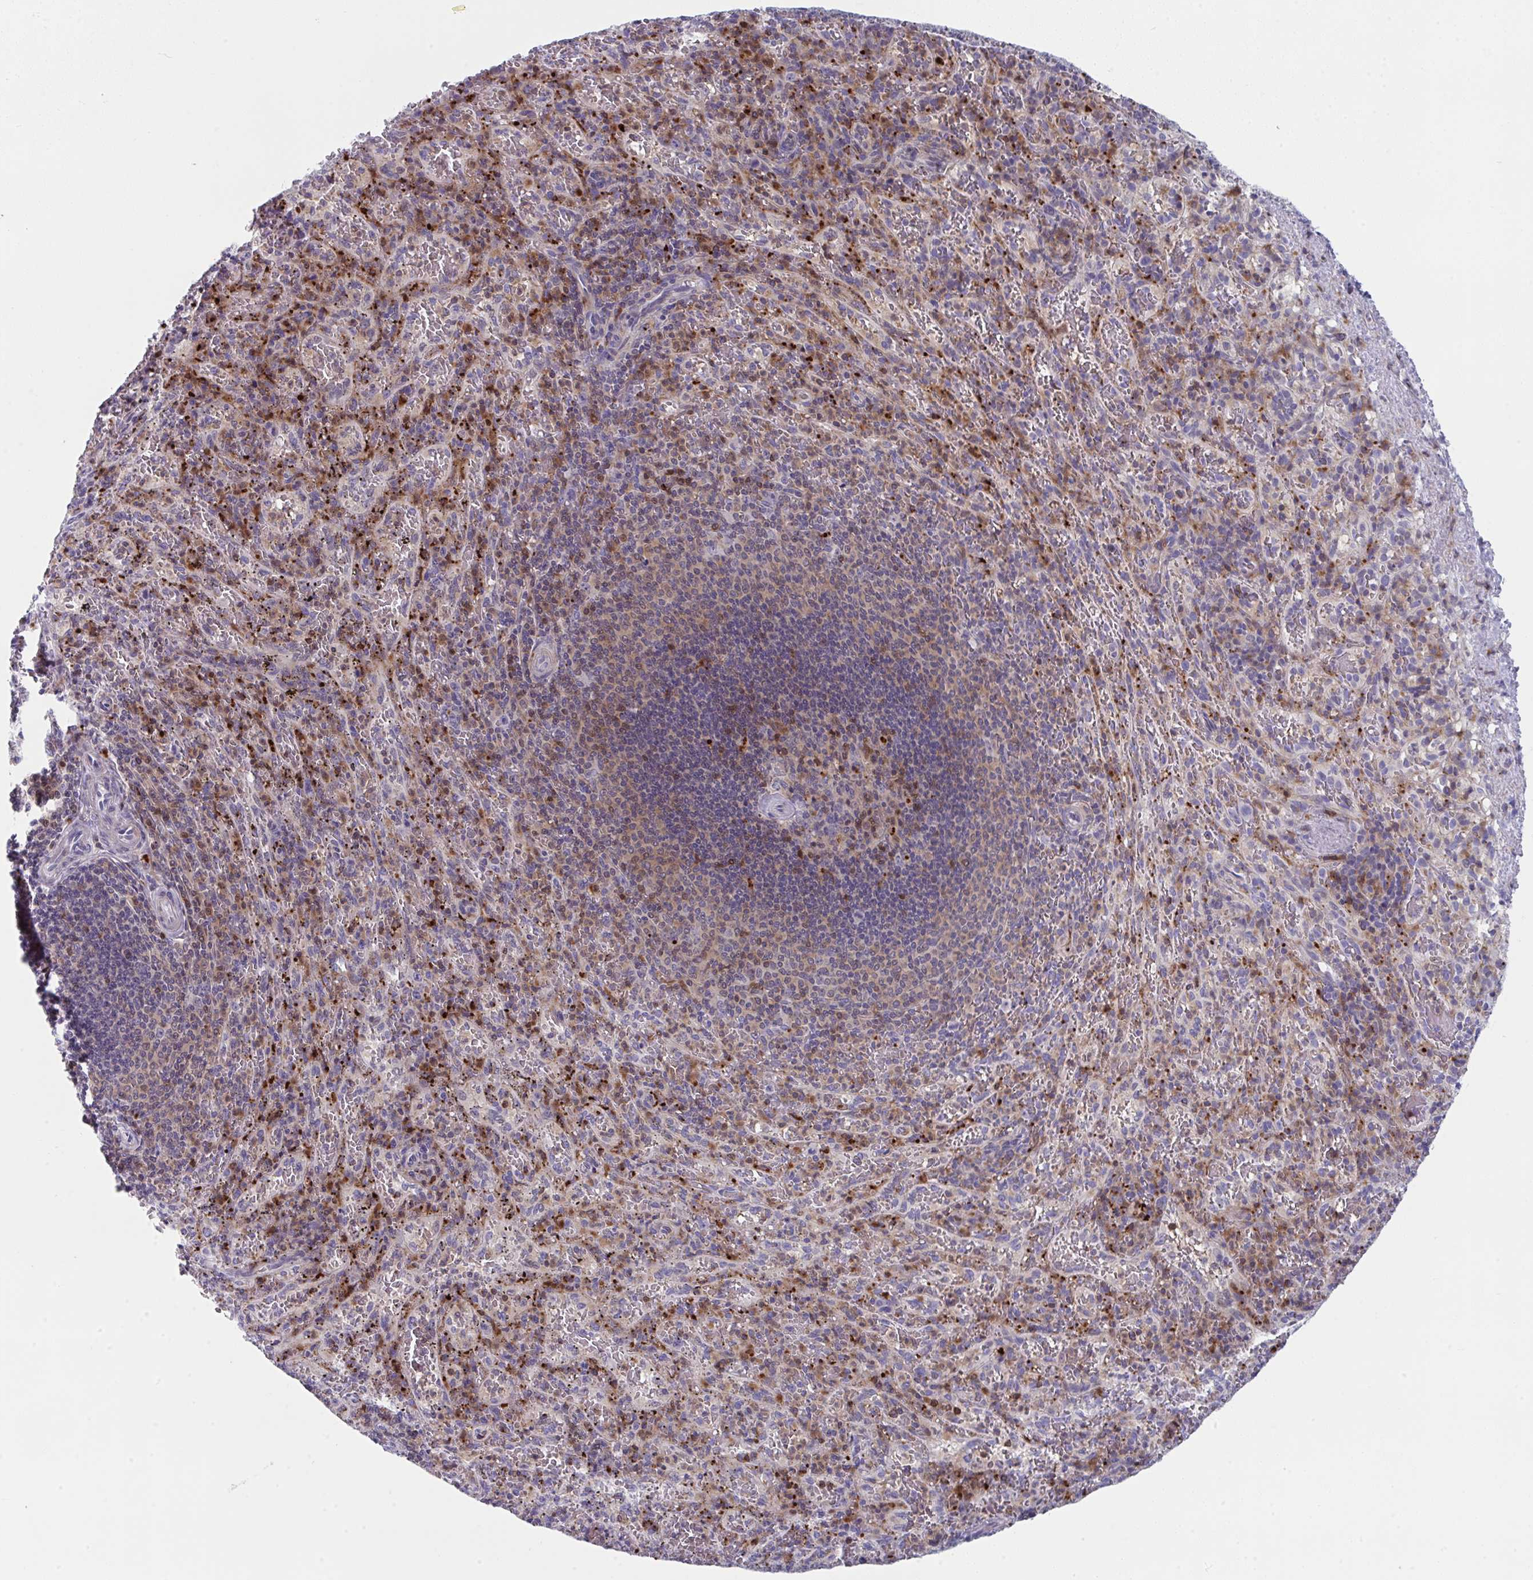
{"staining": {"intensity": "strong", "quantity": "25%-75%", "location": "cytoplasmic/membranous"}, "tissue": "spleen", "cell_type": "Cells in red pulp", "image_type": "normal", "snomed": [{"axis": "morphology", "description": "Normal tissue, NOS"}, {"axis": "topography", "description": "Spleen"}], "caption": "IHC (DAB) staining of benign human spleen exhibits strong cytoplasmic/membranous protein staining in approximately 25%-75% of cells in red pulp.", "gene": "AOC2", "patient": {"sex": "male", "age": 57}}